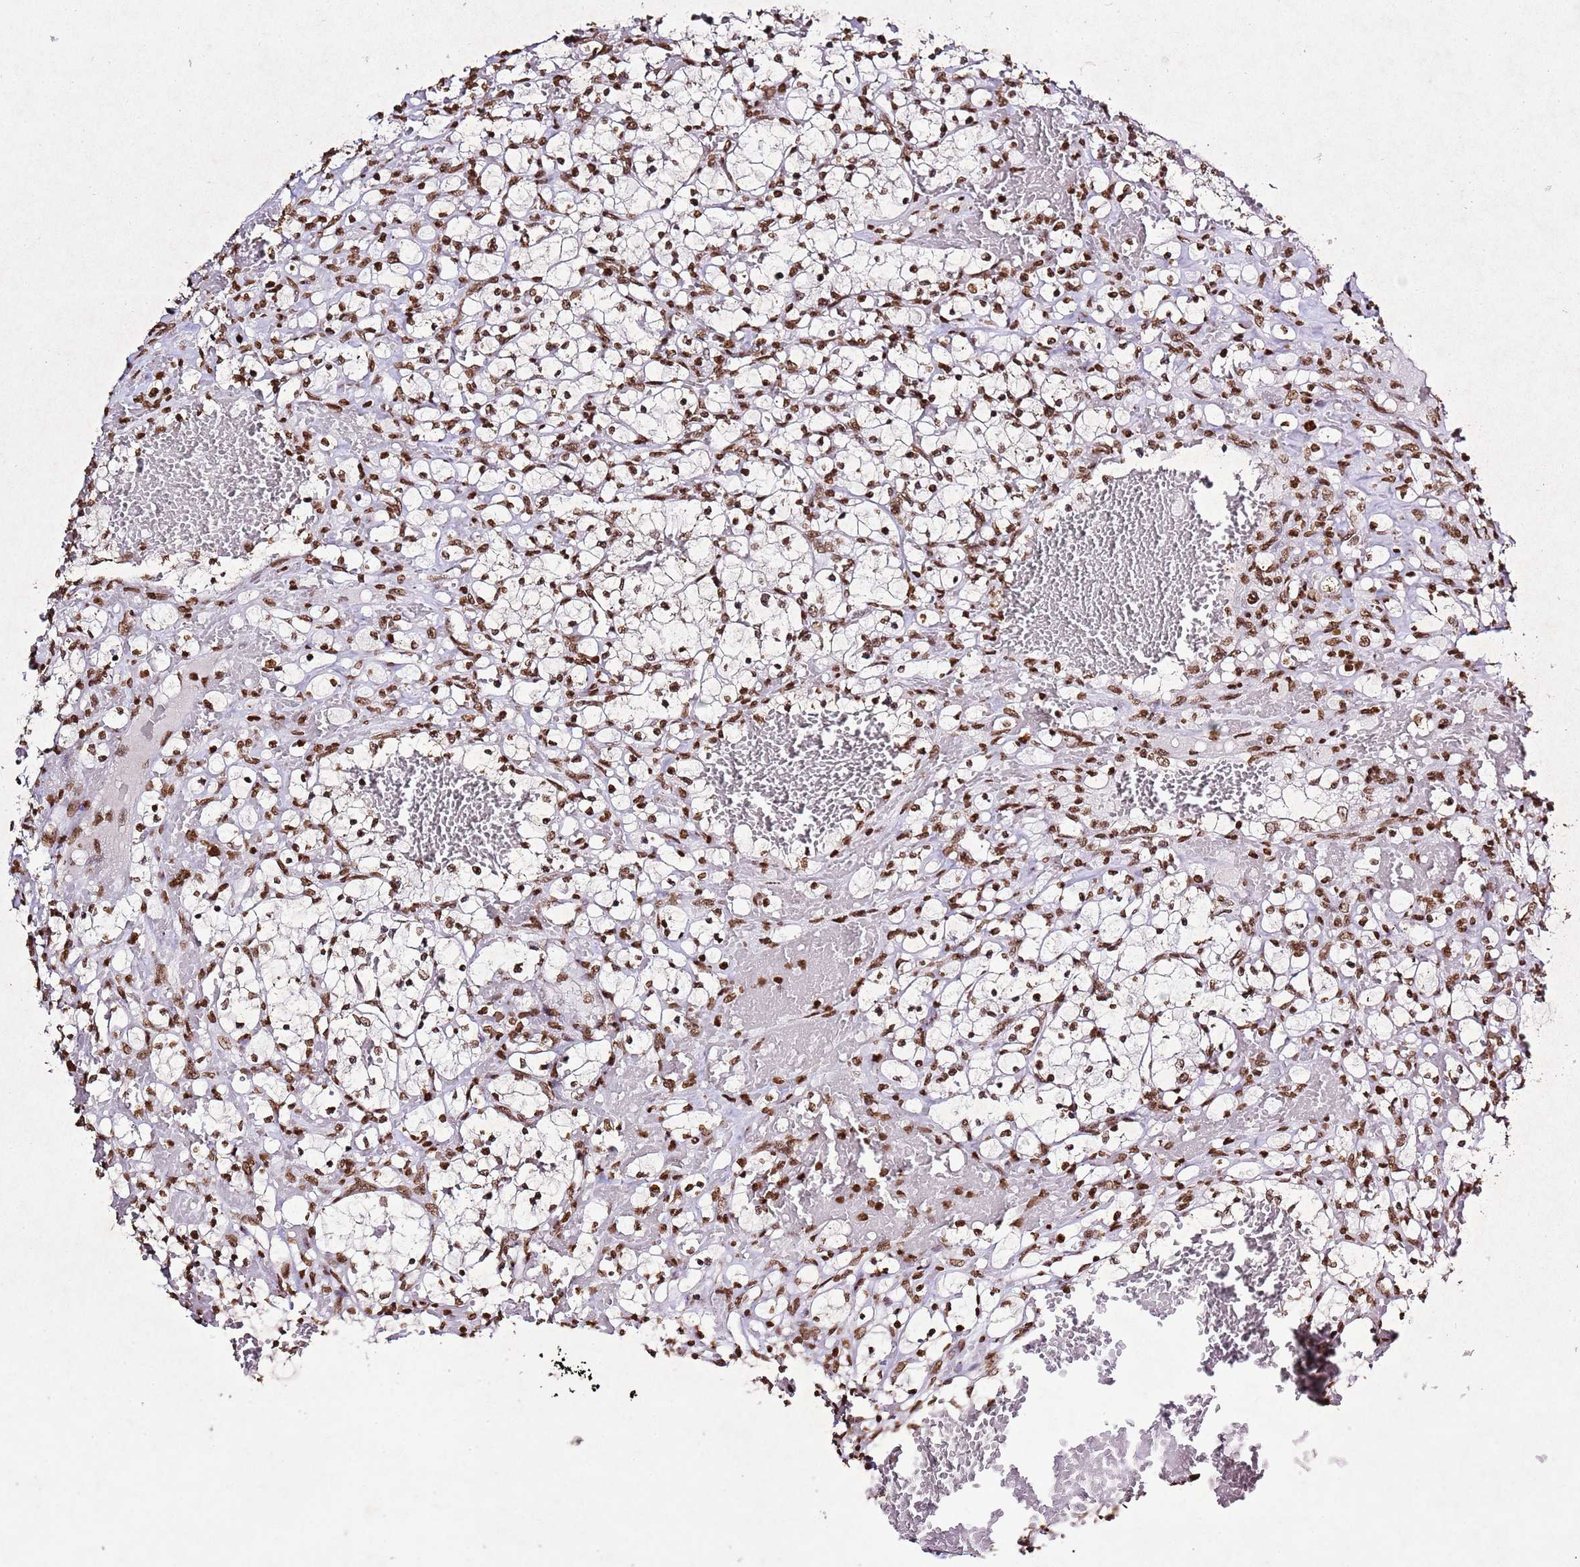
{"staining": {"intensity": "moderate", "quantity": ">75%", "location": "nuclear"}, "tissue": "renal cancer", "cell_type": "Tumor cells", "image_type": "cancer", "snomed": [{"axis": "morphology", "description": "Adenocarcinoma, NOS"}, {"axis": "topography", "description": "Kidney"}], "caption": "Human renal cancer (adenocarcinoma) stained with a protein marker reveals moderate staining in tumor cells.", "gene": "BMAL1", "patient": {"sex": "female", "age": 69}}